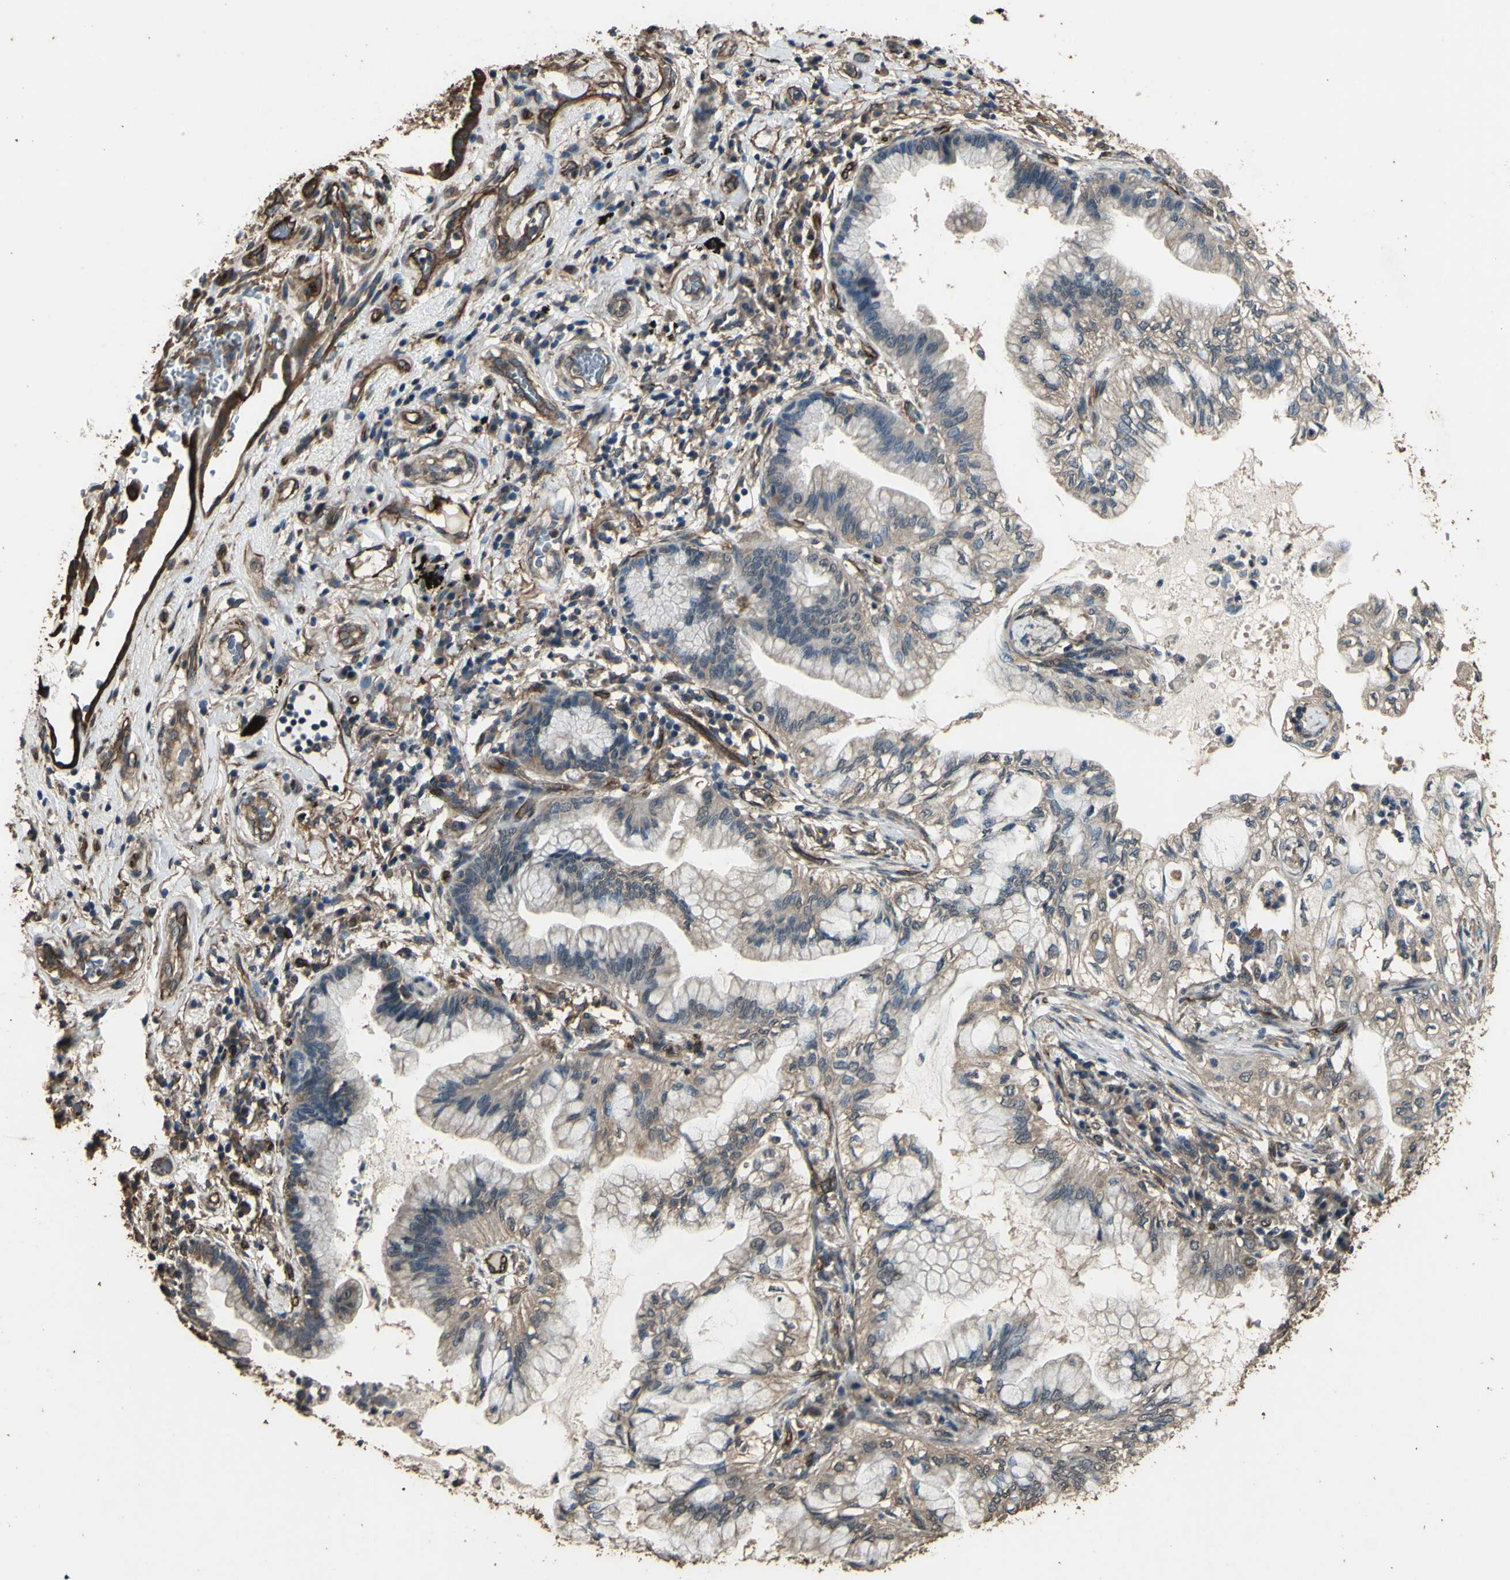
{"staining": {"intensity": "weak", "quantity": ">75%", "location": "cytoplasmic/membranous"}, "tissue": "lung cancer", "cell_type": "Tumor cells", "image_type": "cancer", "snomed": [{"axis": "morphology", "description": "Adenocarcinoma, NOS"}, {"axis": "topography", "description": "Lung"}], "caption": "A micrograph showing weak cytoplasmic/membranous staining in approximately >75% of tumor cells in lung cancer (adenocarcinoma), as visualized by brown immunohistochemical staining.", "gene": "TSPO", "patient": {"sex": "female", "age": 70}}